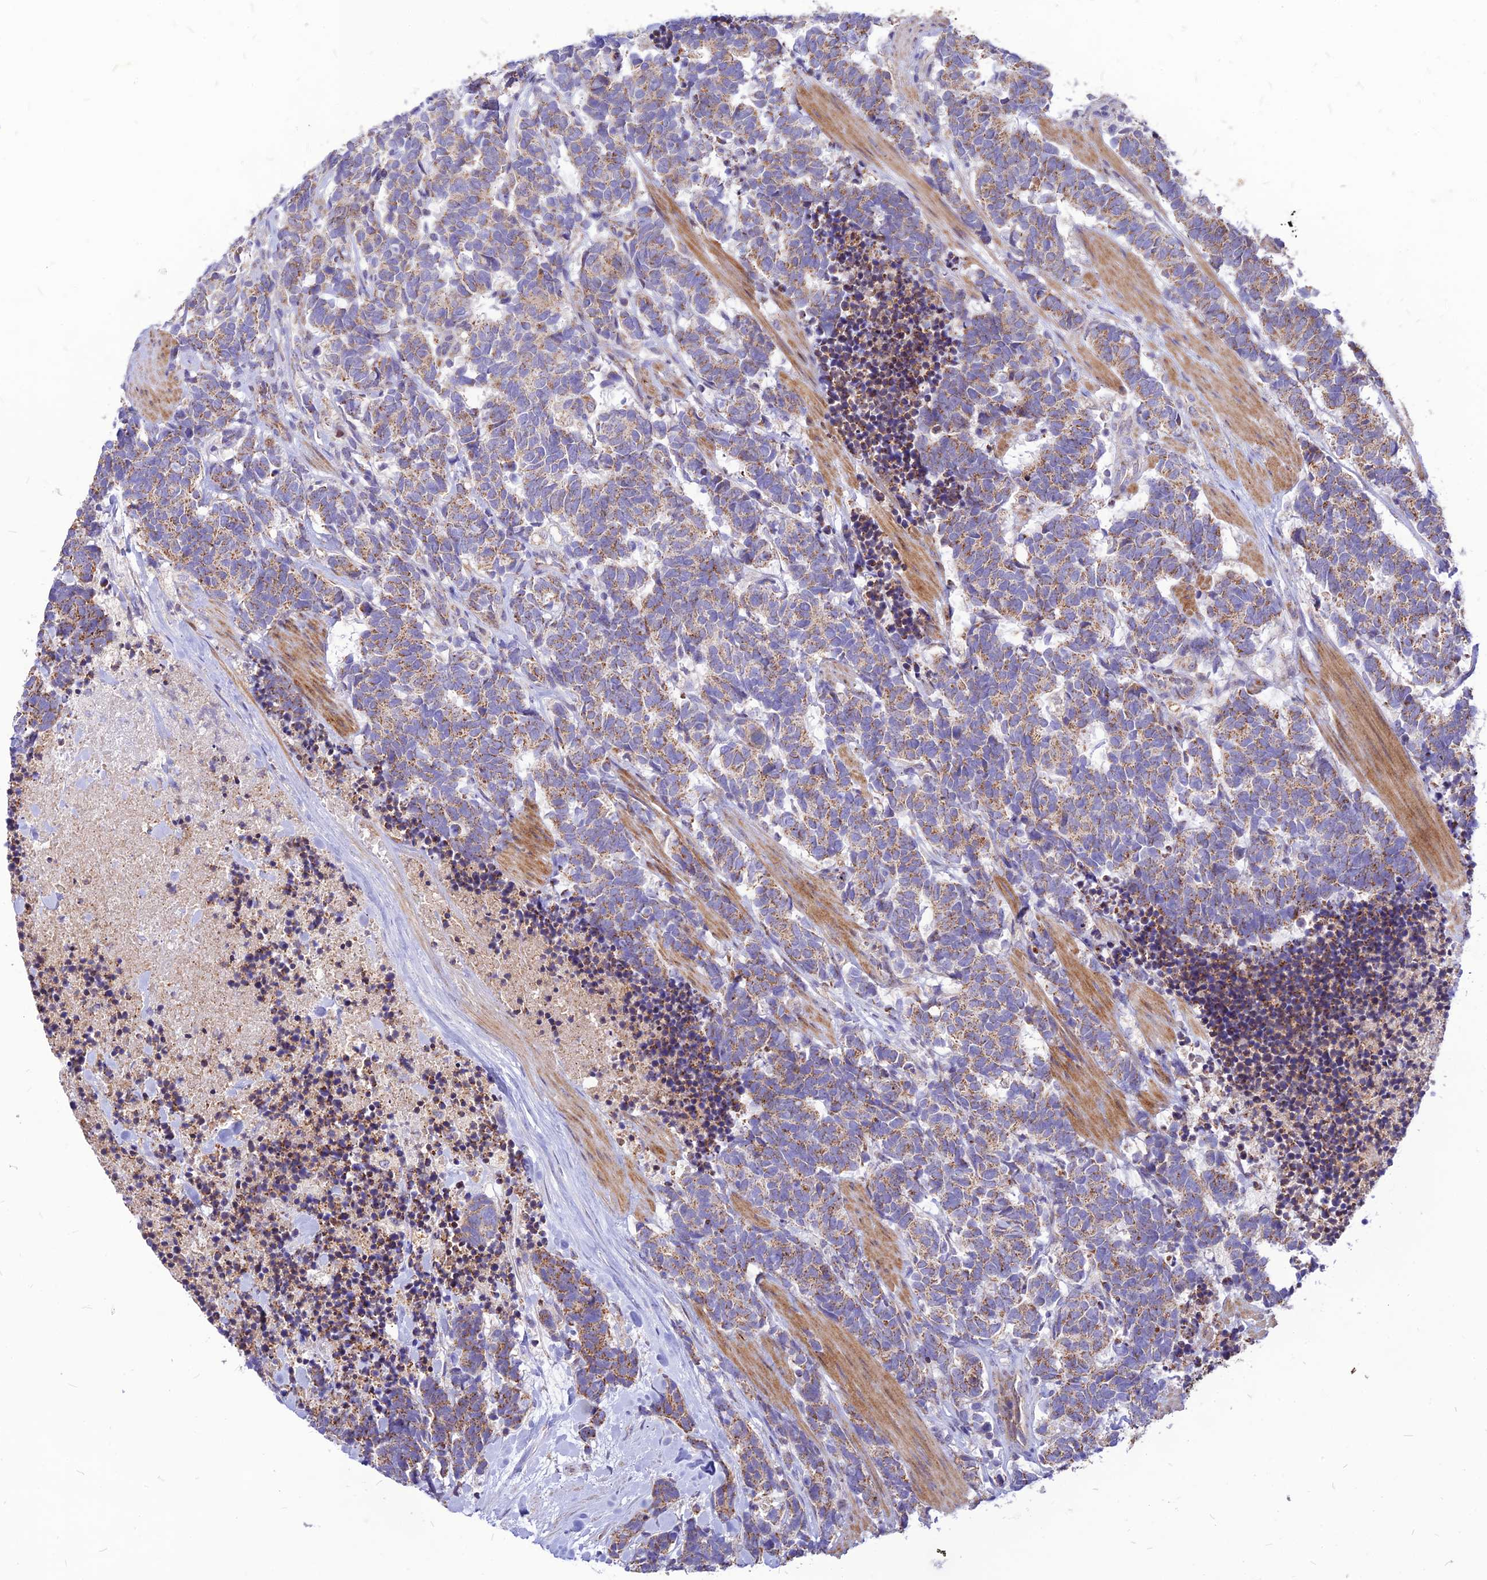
{"staining": {"intensity": "moderate", "quantity": "25%-75%", "location": "cytoplasmic/membranous"}, "tissue": "carcinoid", "cell_type": "Tumor cells", "image_type": "cancer", "snomed": [{"axis": "morphology", "description": "Carcinoma, NOS"}, {"axis": "morphology", "description": "Carcinoid, malignant, NOS"}, {"axis": "topography", "description": "Prostate"}], "caption": "Immunohistochemistry photomicrograph of human carcinoma stained for a protein (brown), which demonstrates medium levels of moderate cytoplasmic/membranous staining in approximately 25%-75% of tumor cells.", "gene": "ECI1", "patient": {"sex": "male", "age": 57}}